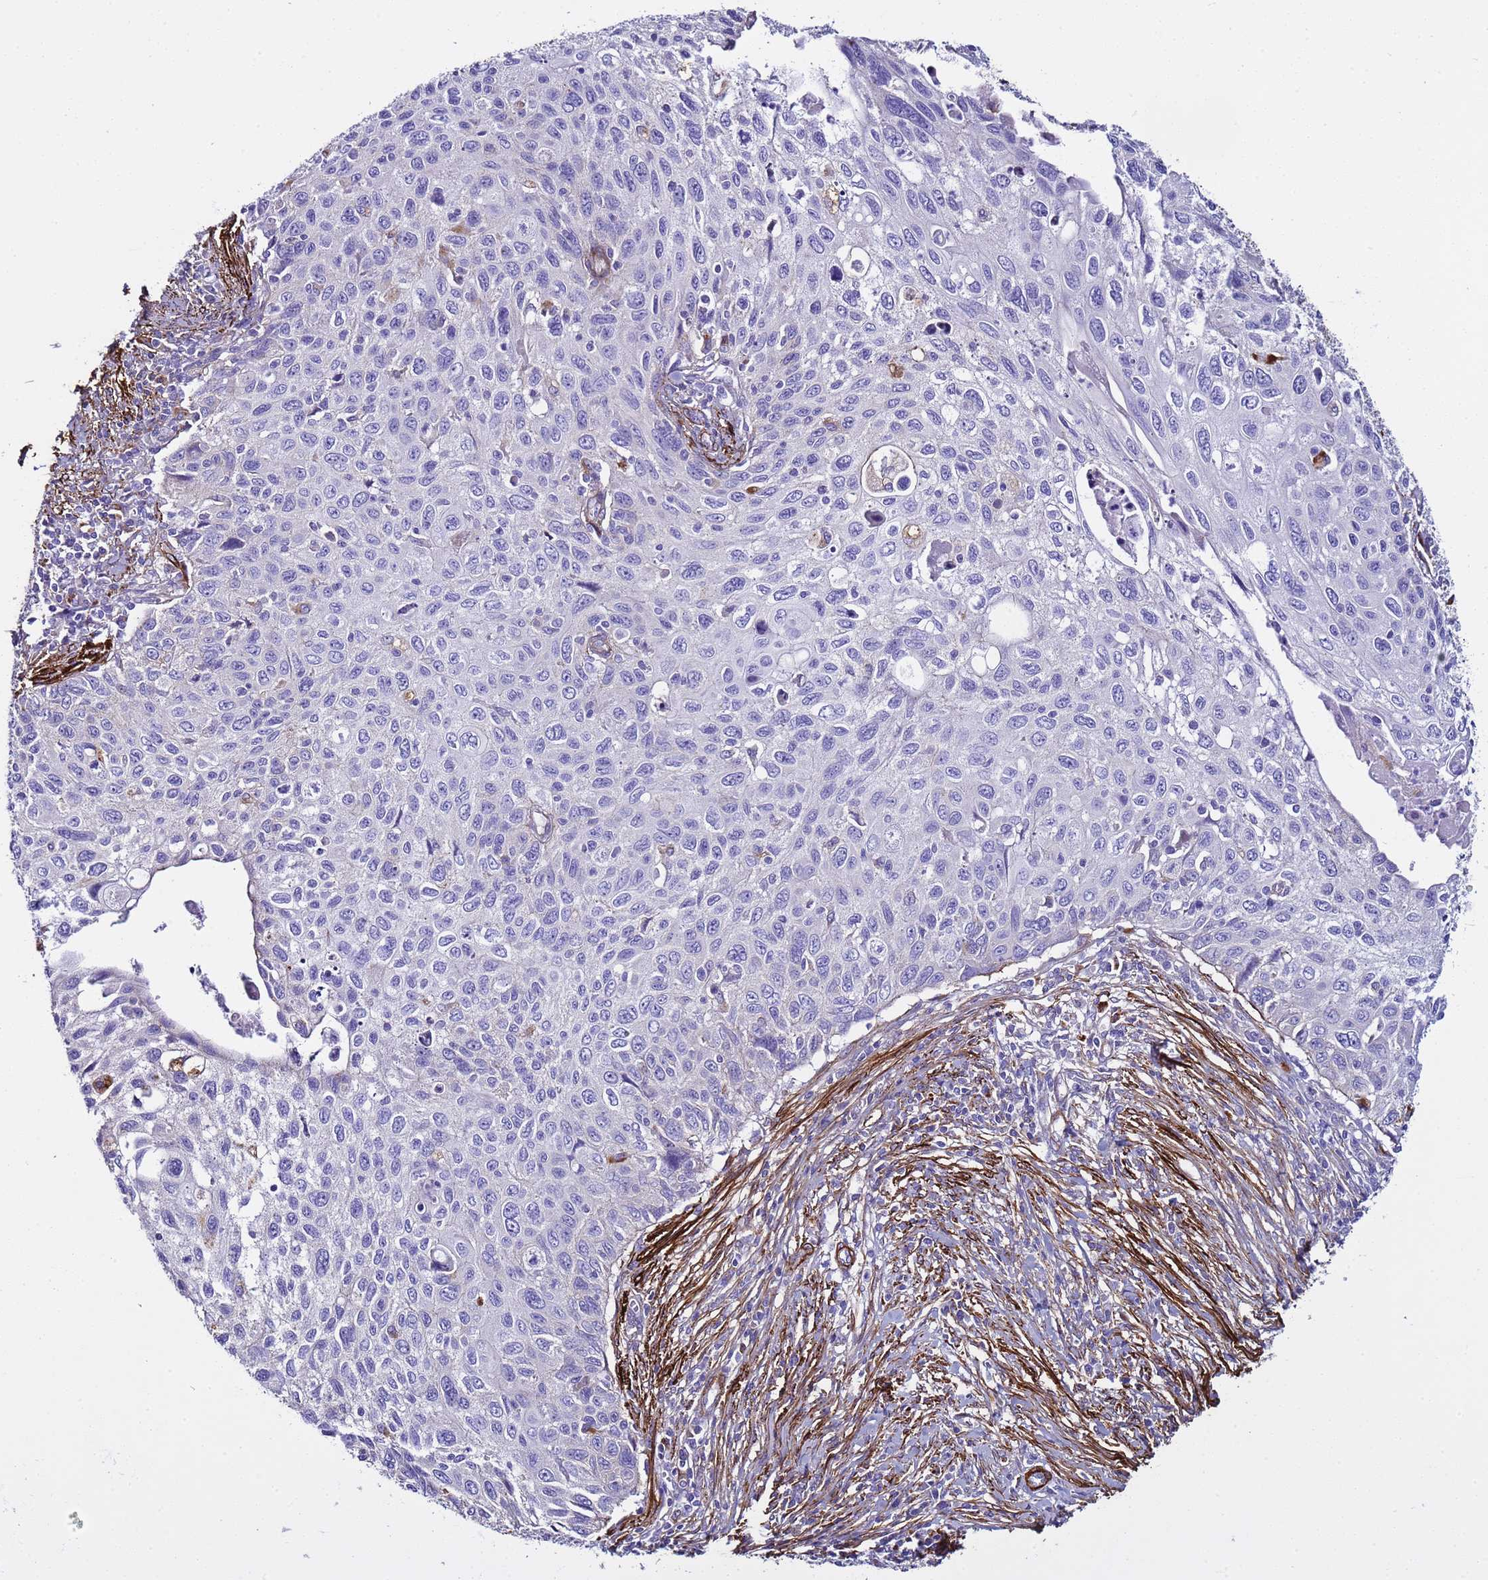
{"staining": {"intensity": "negative", "quantity": "none", "location": "none"}, "tissue": "cervical cancer", "cell_type": "Tumor cells", "image_type": "cancer", "snomed": [{"axis": "morphology", "description": "Squamous cell carcinoma, NOS"}, {"axis": "topography", "description": "Cervix"}], "caption": "Immunohistochemistry (IHC) image of neoplastic tissue: squamous cell carcinoma (cervical) stained with DAB demonstrates no significant protein positivity in tumor cells.", "gene": "RABL2B", "patient": {"sex": "female", "age": 70}}